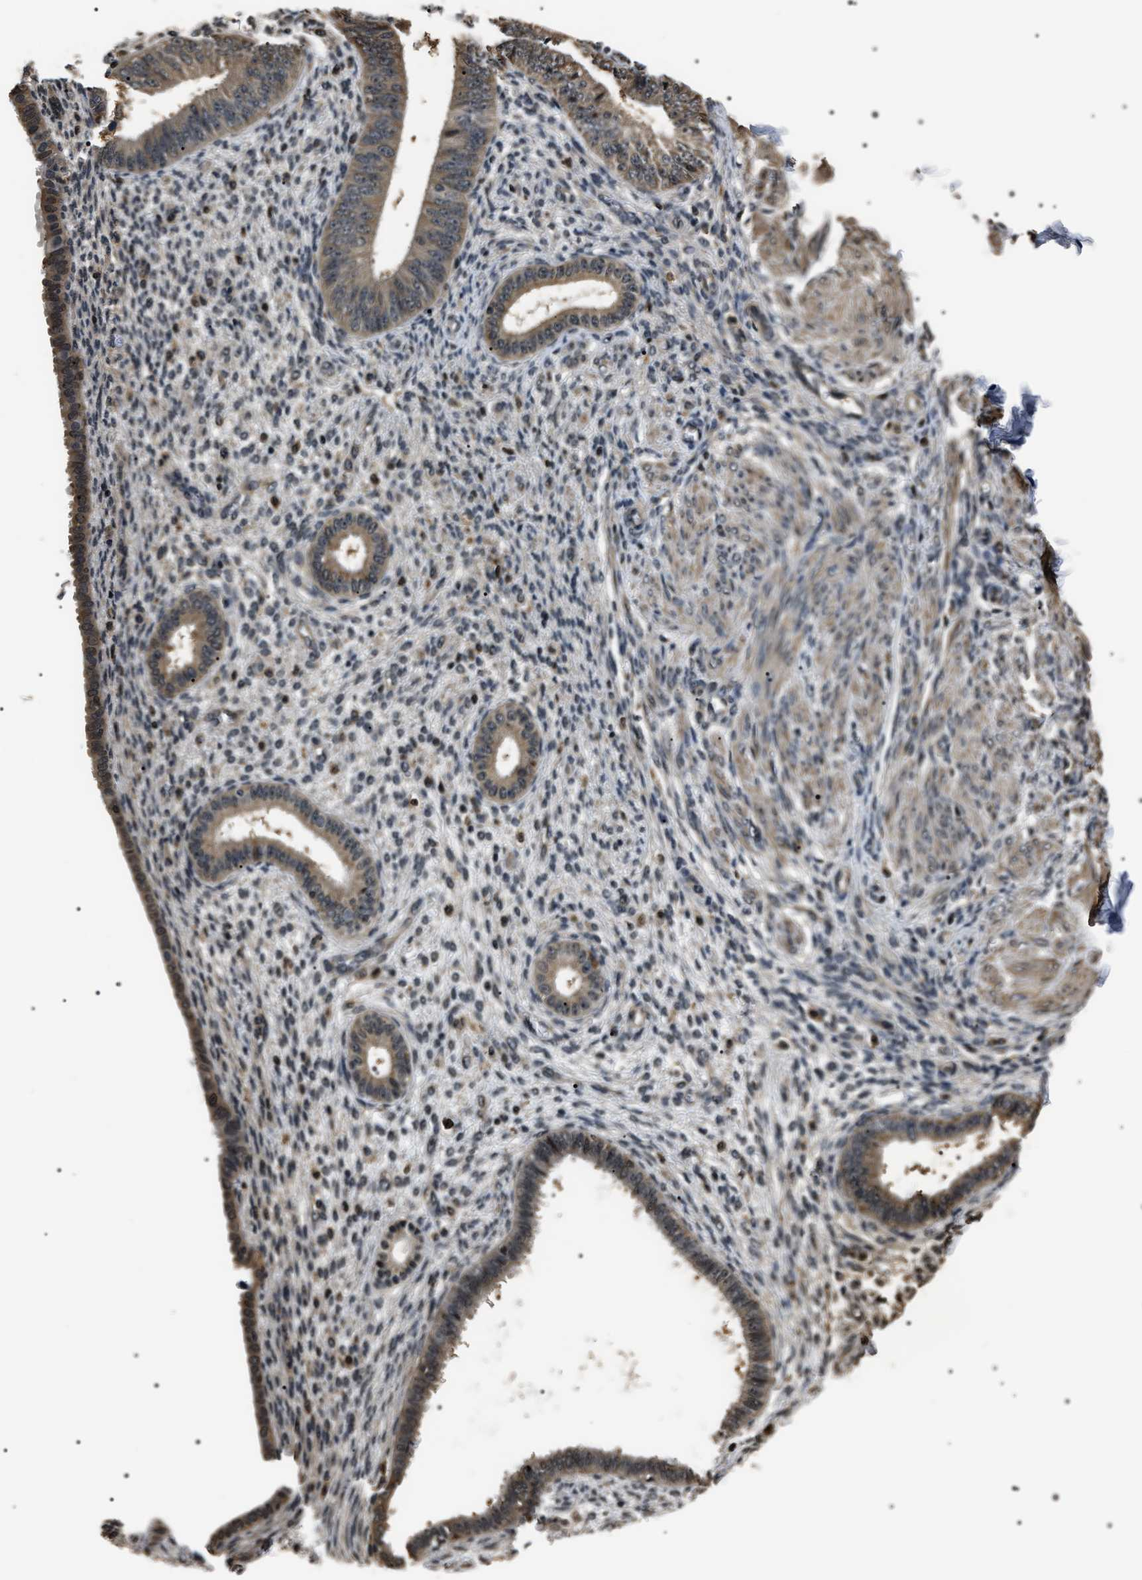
{"staining": {"intensity": "negative", "quantity": "none", "location": "none"}, "tissue": "endometrium", "cell_type": "Cells in endometrial stroma", "image_type": "normal", "snomed": [{"axis": "morphology", "description": "Normal tissue, NOS"}, {"axis": "topography", "description": "Endometrium"}], "caption": "This is a image of IHC staining of benign endometrium, which shows no positivity in cells in endometrial stroma.", "gene": "ARHGAP22", "patient": {"sex": "female", "age": 72}}